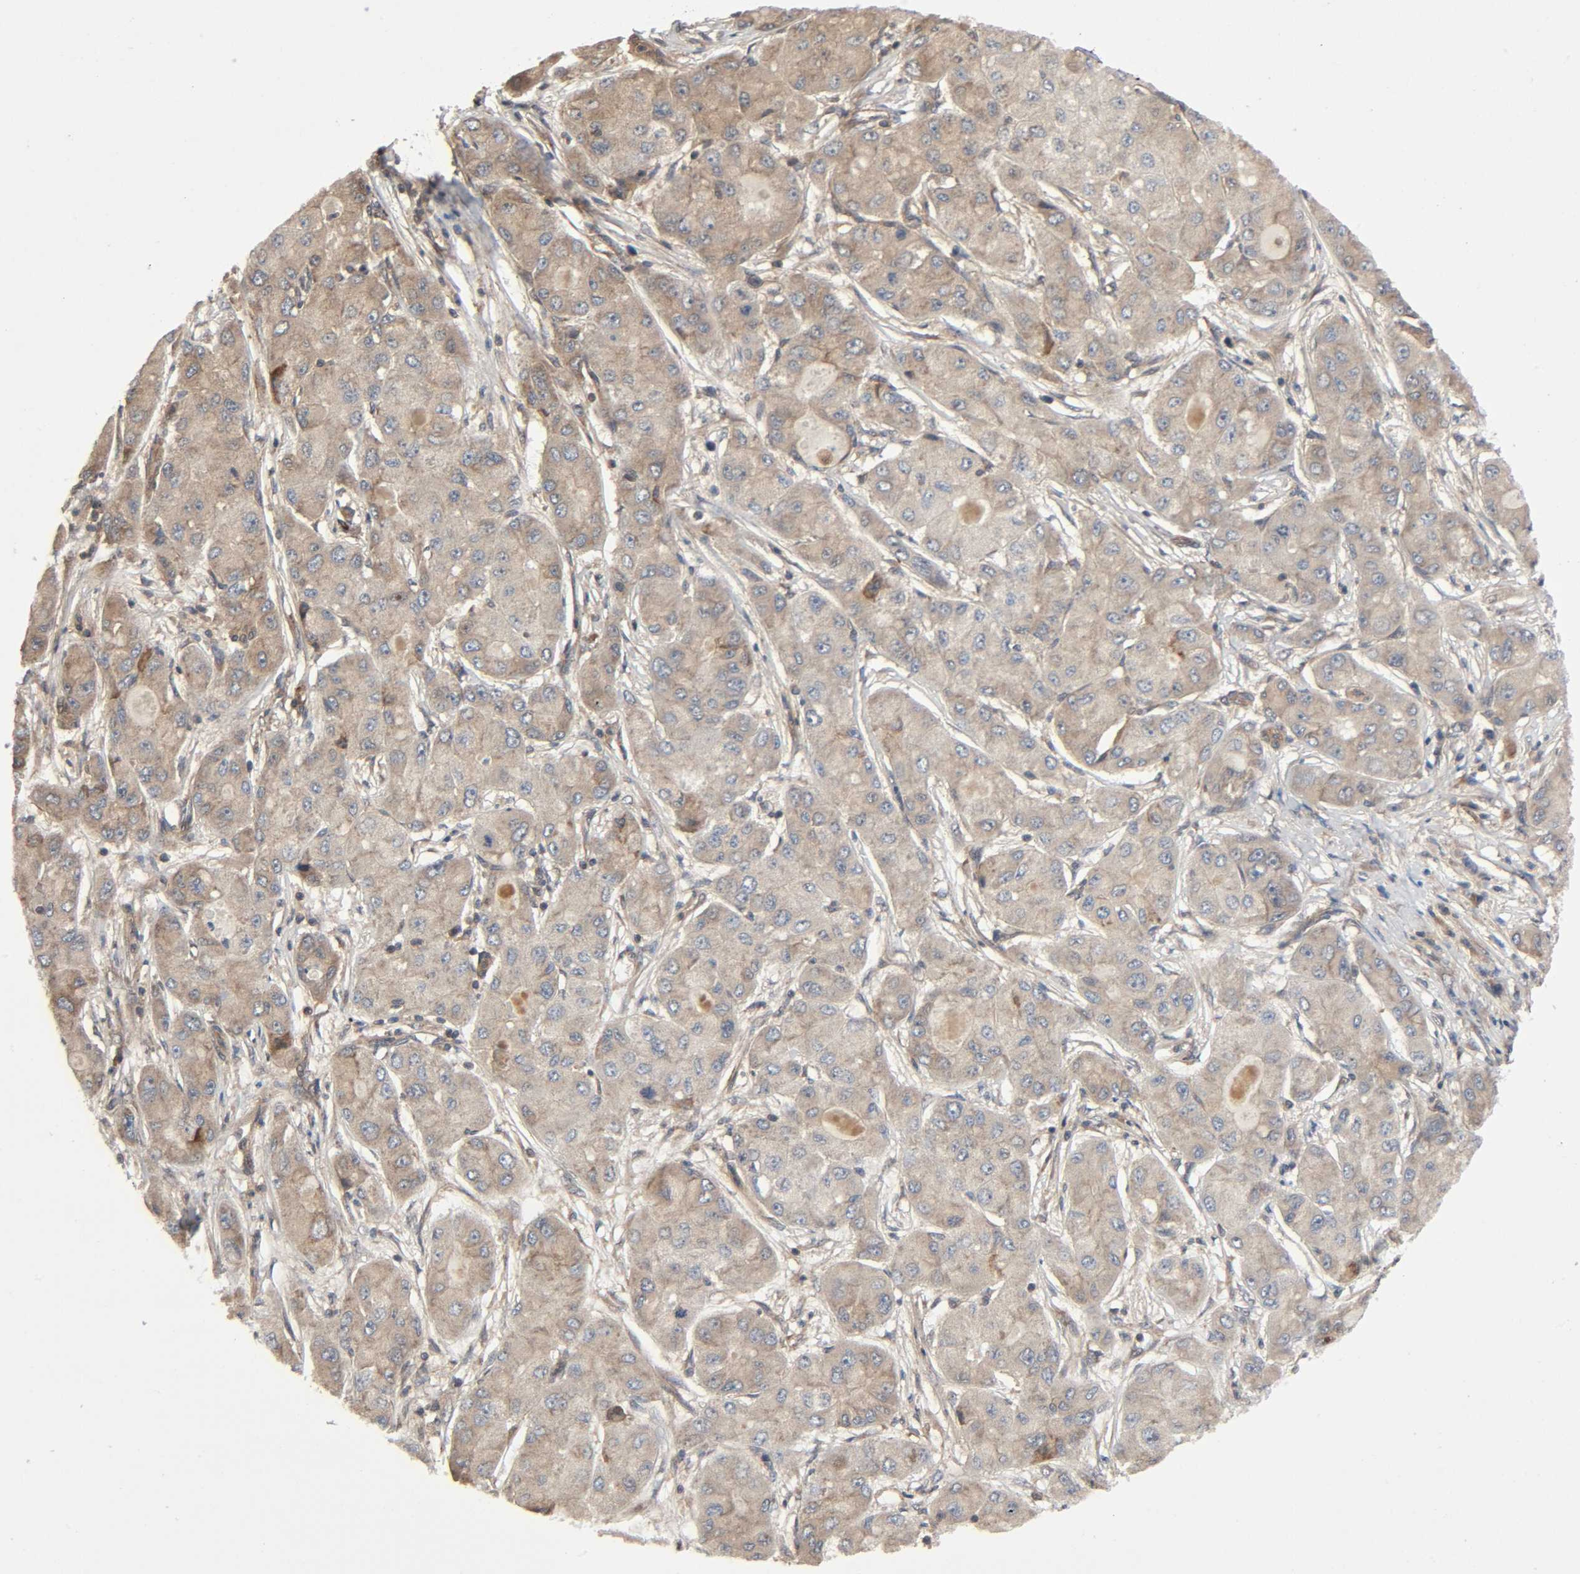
{"staining": {"intensity": "weak", "quantity": ">75%", "location": "cytoplasmic/membranous"}, "tissue": "liver cancer", "cell_type": "Tumor cells", "image_type": "cancer", "snomed": [{"axis": "morphology", "description": "Carcinoma, Hepatocellular, NOS"}, {"axis": "topography", "description": "Liver"}], "caption": "Liver hepatocellular carcinoma tissue demonstrates weak cytoplasmic/membranous expression in about >75% of tumor cells (brown staining indicates protein expression, while blue staining denotes nuclei).", "gene": "PPP2R1B", "patient": {"sex": "male", "age": 80}}